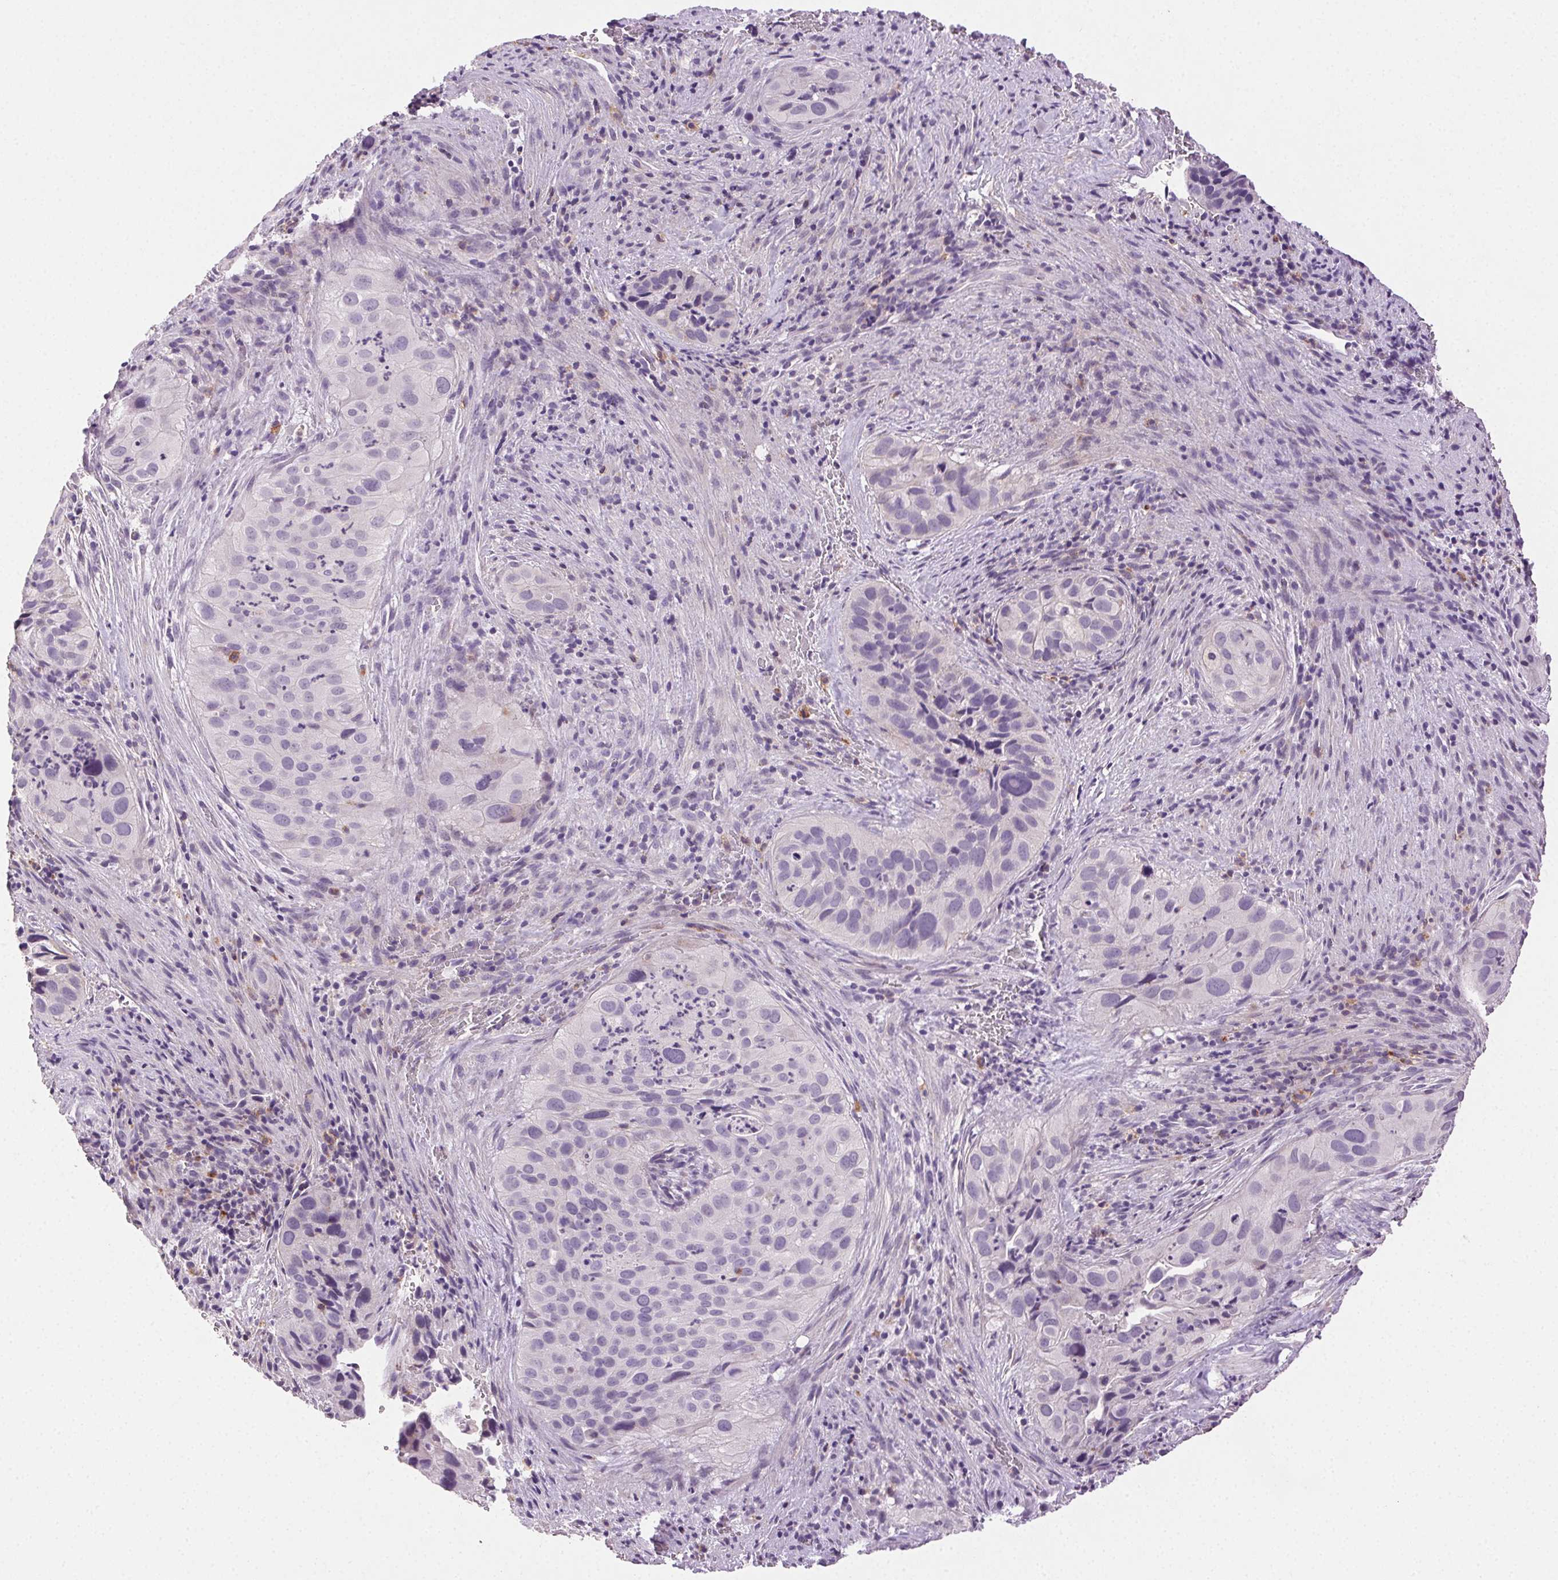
{"staining": {"intensity": "negative", "quantity": "none", "location": "none"}, "tissue": "cervical cancer", "cell_type": "Tumor cells", "image_type": "cancer", "snomed": [{"axis": "morphology", "description": "Squamous cell carcinoma, NOS"}, {"axis": "topography", "description": "Cervix"}], "caption": "The IHC micrograph has no significant staining in tumor cells of squamous cell carcinoma (cervical) tissue. (DAB (3,3'-diaminobenzidine) immunohistochemistry (IHC), high magnification).", "gene": "AKAP5", "patient": {"sex": "female", "age": 38}}